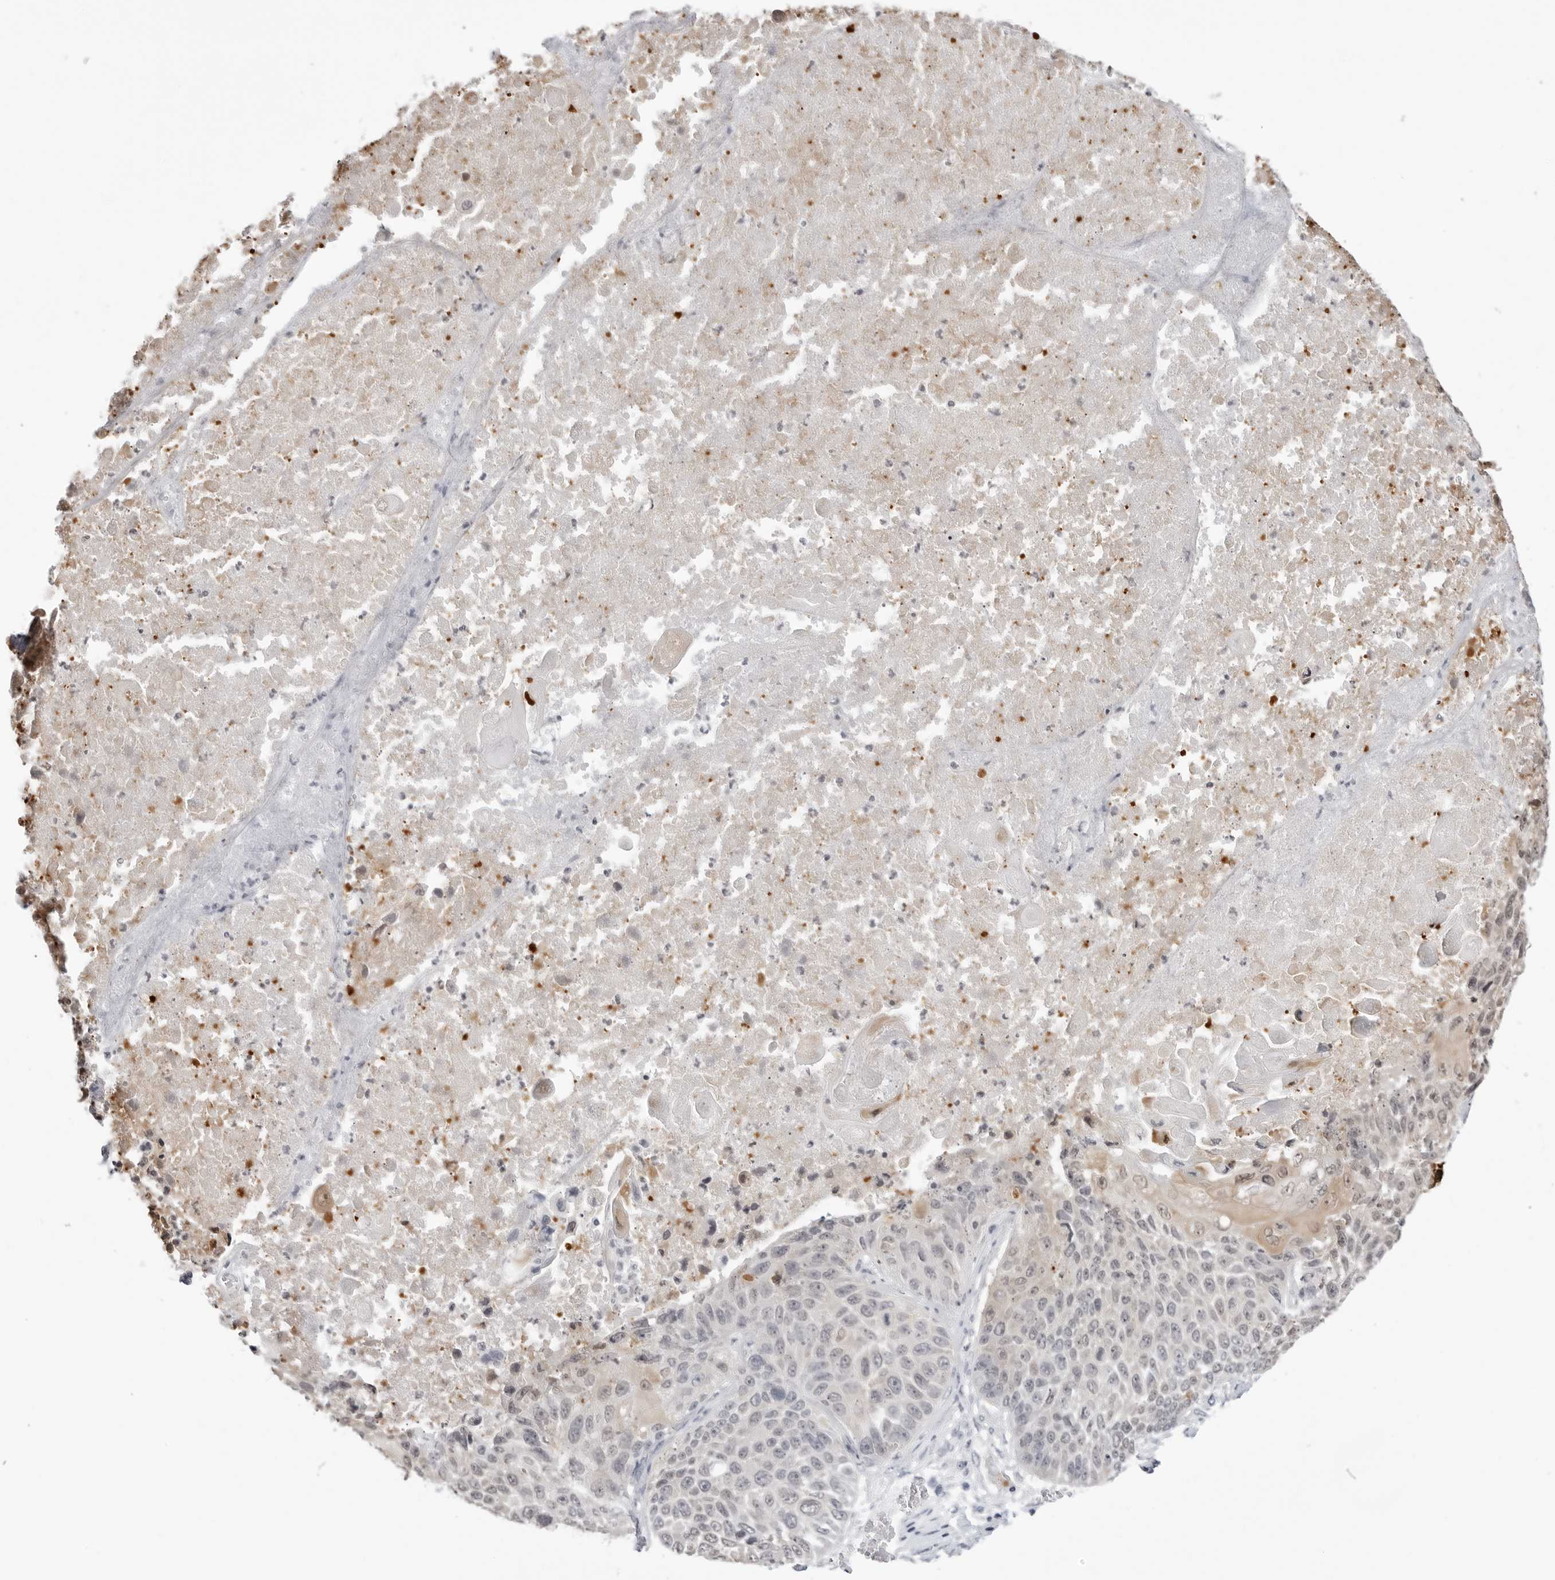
{"staining": {"intensity": "moderate", "quantity": "<25%", "location": "cytoplasmic/membranous,nuclear"}, "tissue": "lung cancer", "cell_type": "Tumor cells", "image_type": "cancer", "snomed": [{"axis": "morphology", "description": "Squamous cell carcinoma, NOS"}, {"axis": "topography", "description": "Lung"}], "caption": "A micrograph of lung squamous cell carcinoma stained for a protein displays moderate cytoplasmic/membranous and nuclear brown staining in tumor cells. The staining was performed using DAB, with brown indicating positive protein expression. Nuclei are stained blue with hematoxylin.", "gene": "YWHAG", "patient": {"sex": "male", "age": 61}}